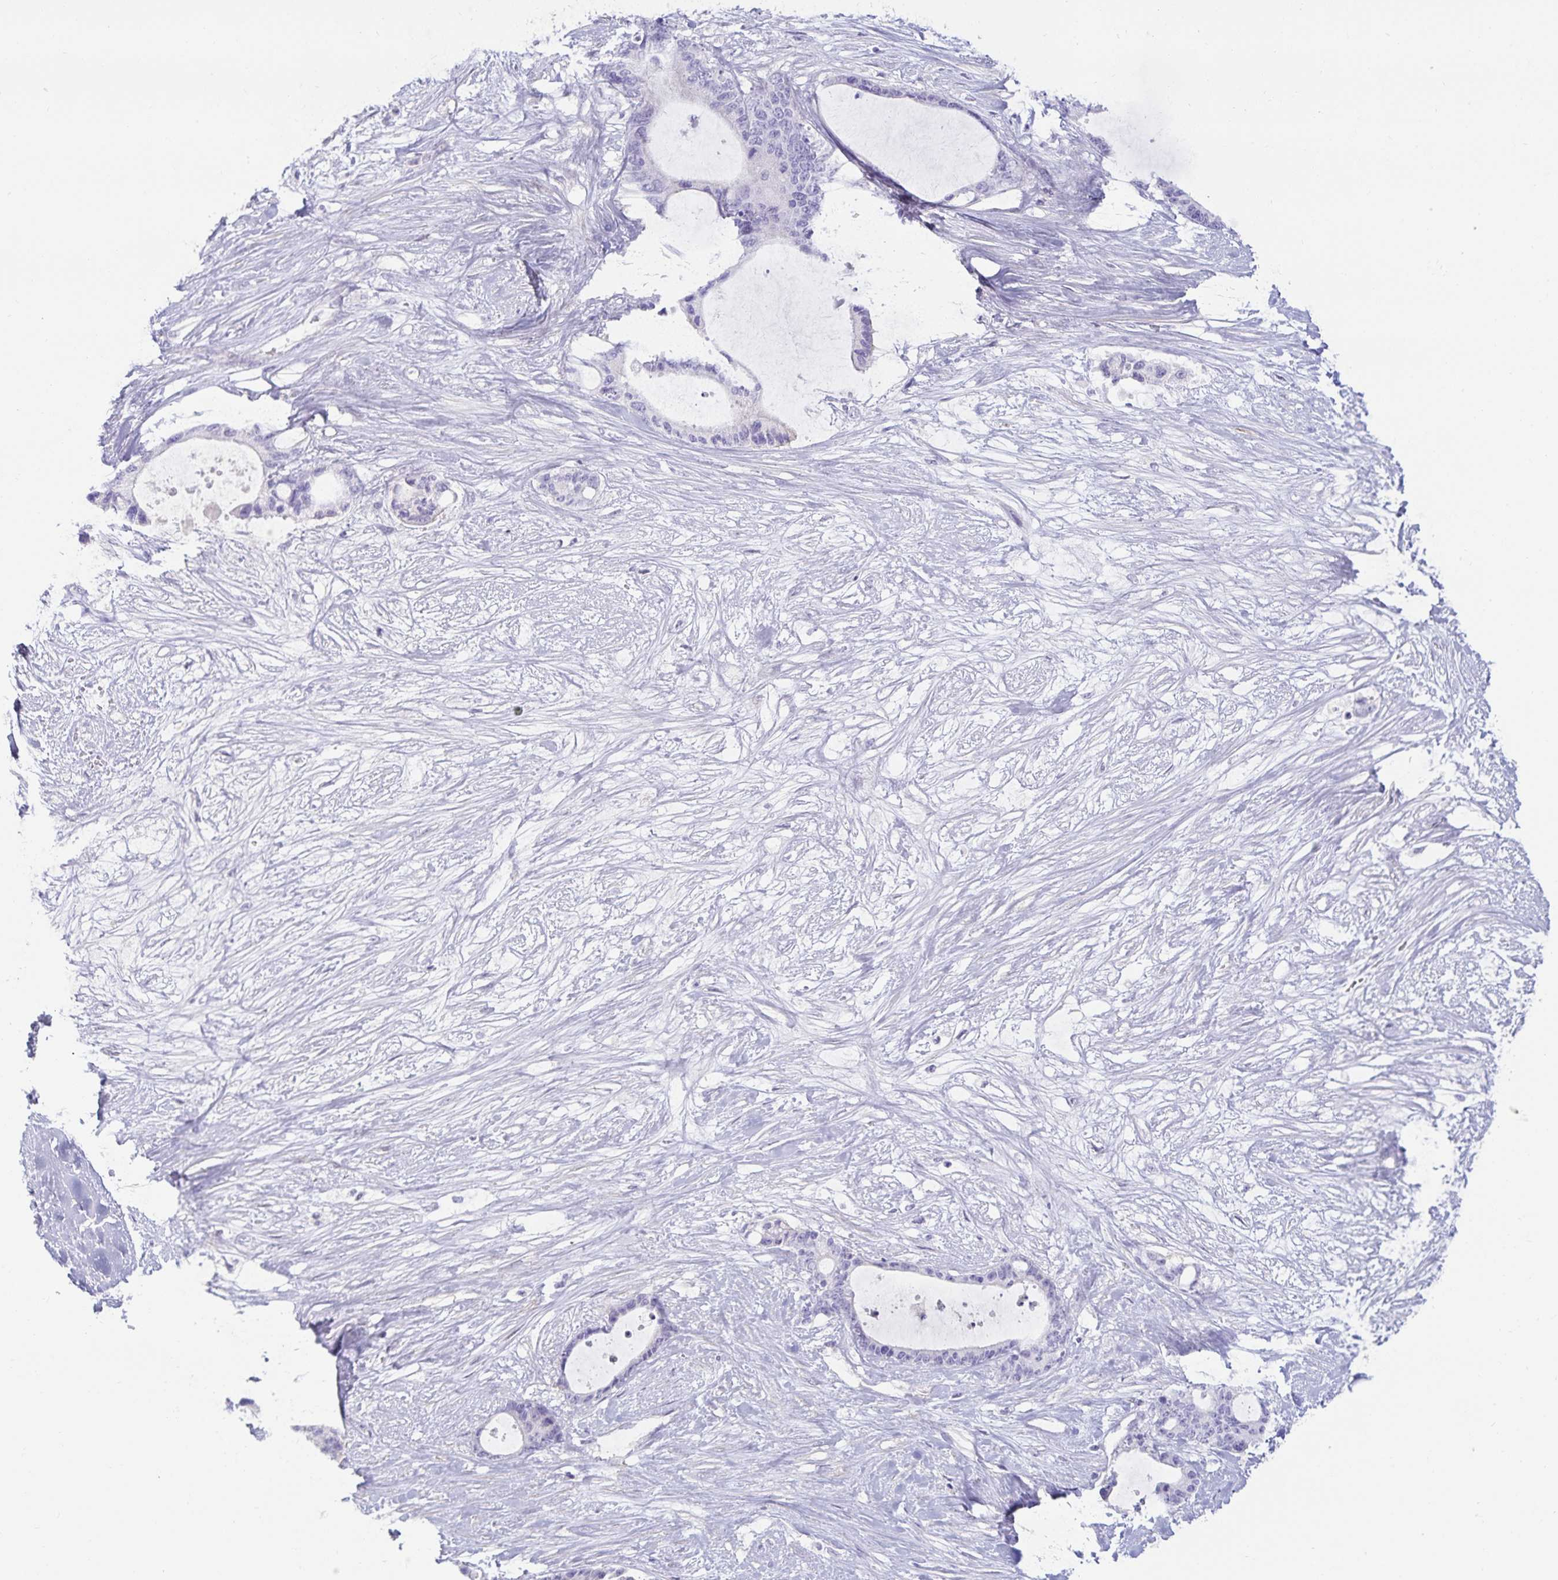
{"staining": {"intensity": "negative", "quantity": "none", "location": "none"}, "tissue": "liver cancer", "cell_type": "Tumor cells", "image_type": "cancer", "snomed": [{"axis": "morphology", "description": "Normal tissue, NOS"}, {"axis": "morphology", "description": "Cholangiocarcinoma"}, {"axis": "topography", "description": "Liver"}, {"axis": "topography", "description": "Peripheral nerve tissue"}], "caption": "DAB (3,3'-diaminobenzidine) immunohistochemical staining of liver cancer (cholangiocarcinoma) exhibits no significant expression in tumor cells.", "gene": "SPAG4", "patient": {"sex": "female", "age": 73}}